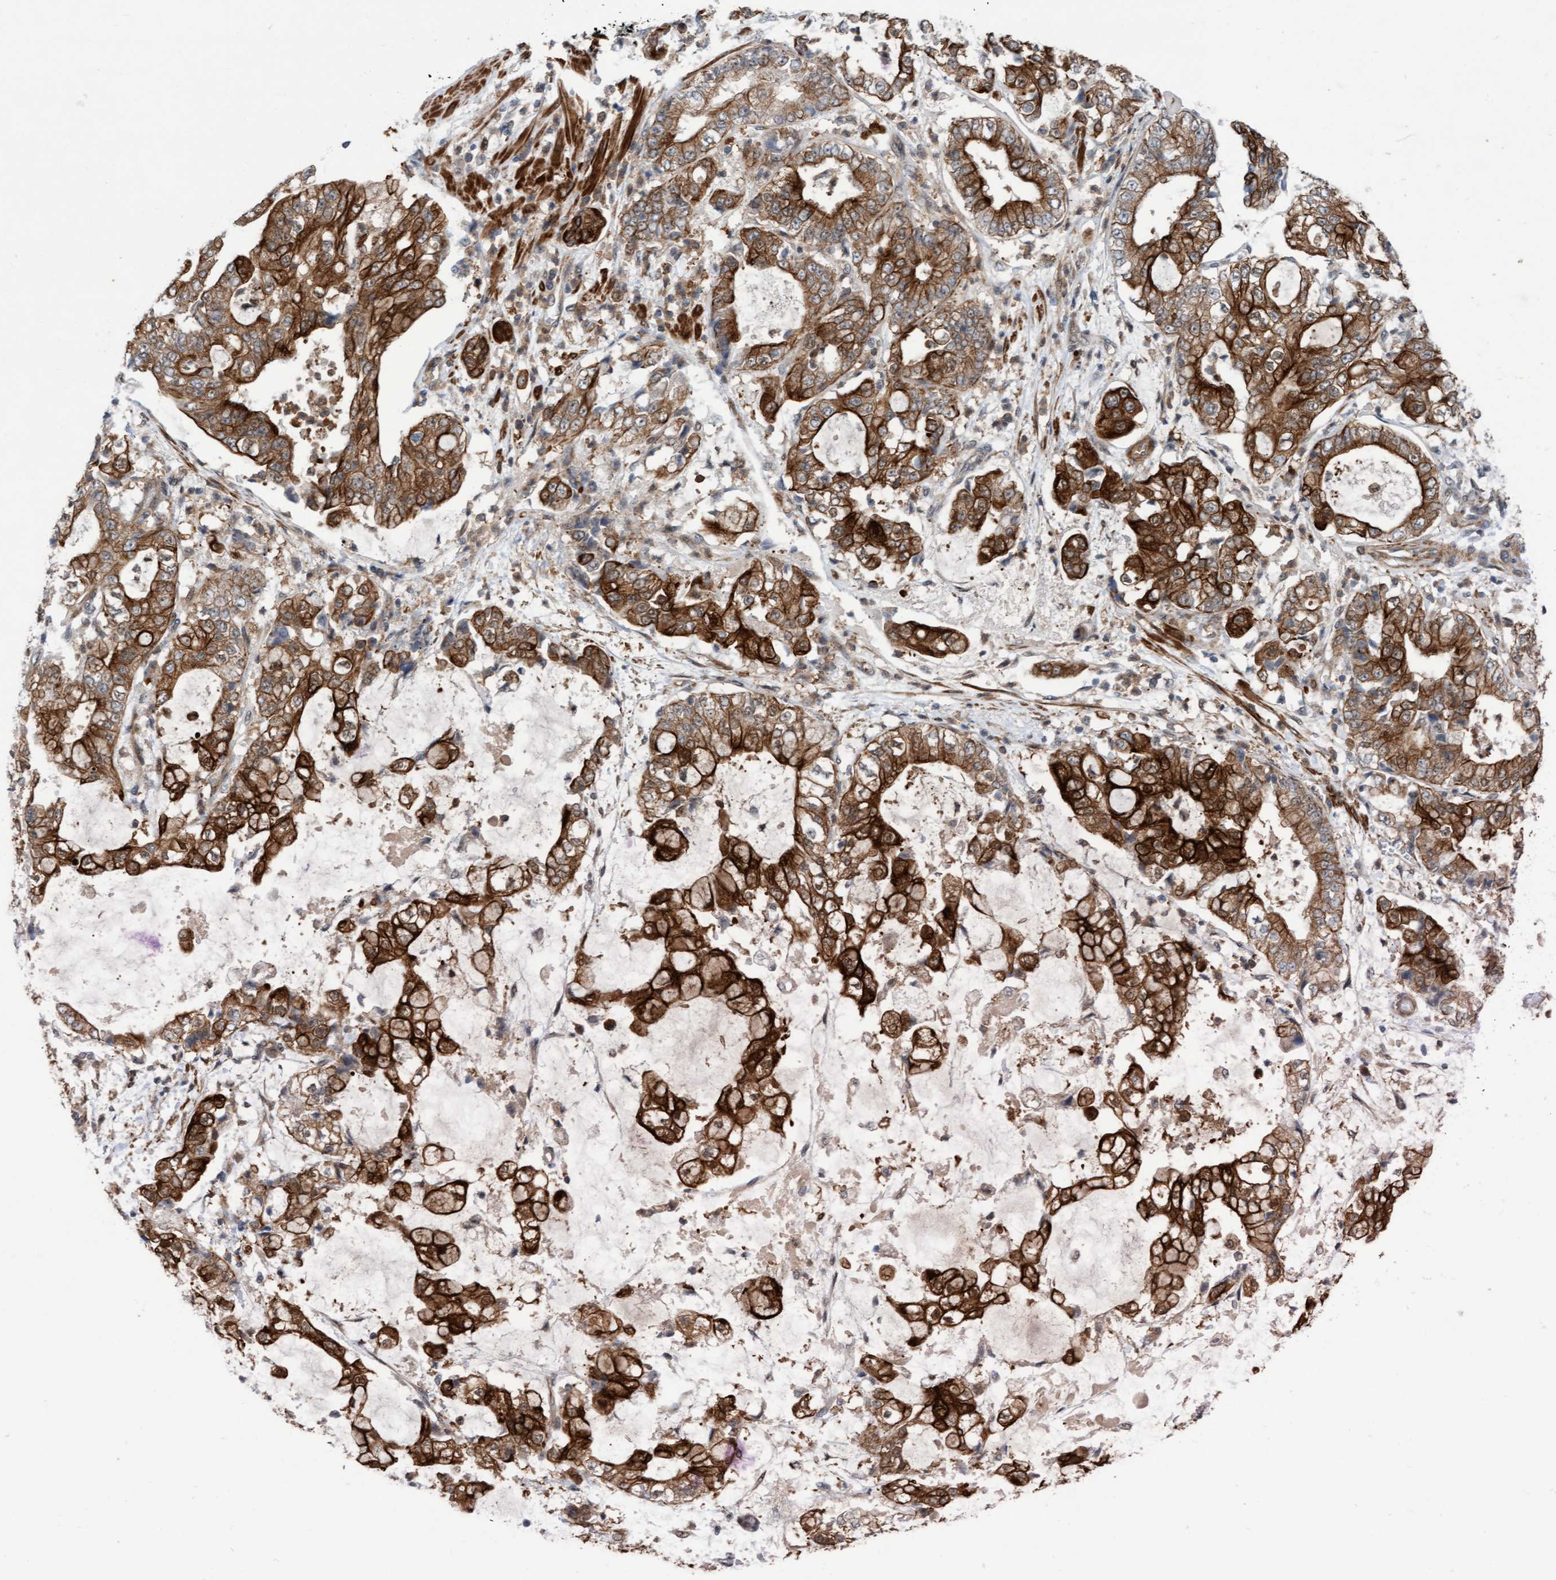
{"staining": {"intensity": "moderate", "quantity": ">75%", "location": "cytoplasmic/membranous"}, "tissue": "stomach cancer", "cell_type": "Tumor cells", "image_type": "cancer", "snomed": [{"axis": "morphology", "description": "Adenocarcinoma, NOS"}, {"axis": "topography", "description": "Stomach"}], "caption": "IHC image of stomach adenocarcinoma stained for a protein (brown), which reveals medium levels of moderate cytoplasmic/membranous positivity in approximately >75% of tumor cells.", "gene": "RAP1GAP2", "patient": {"sex": "male", "age": 76}}